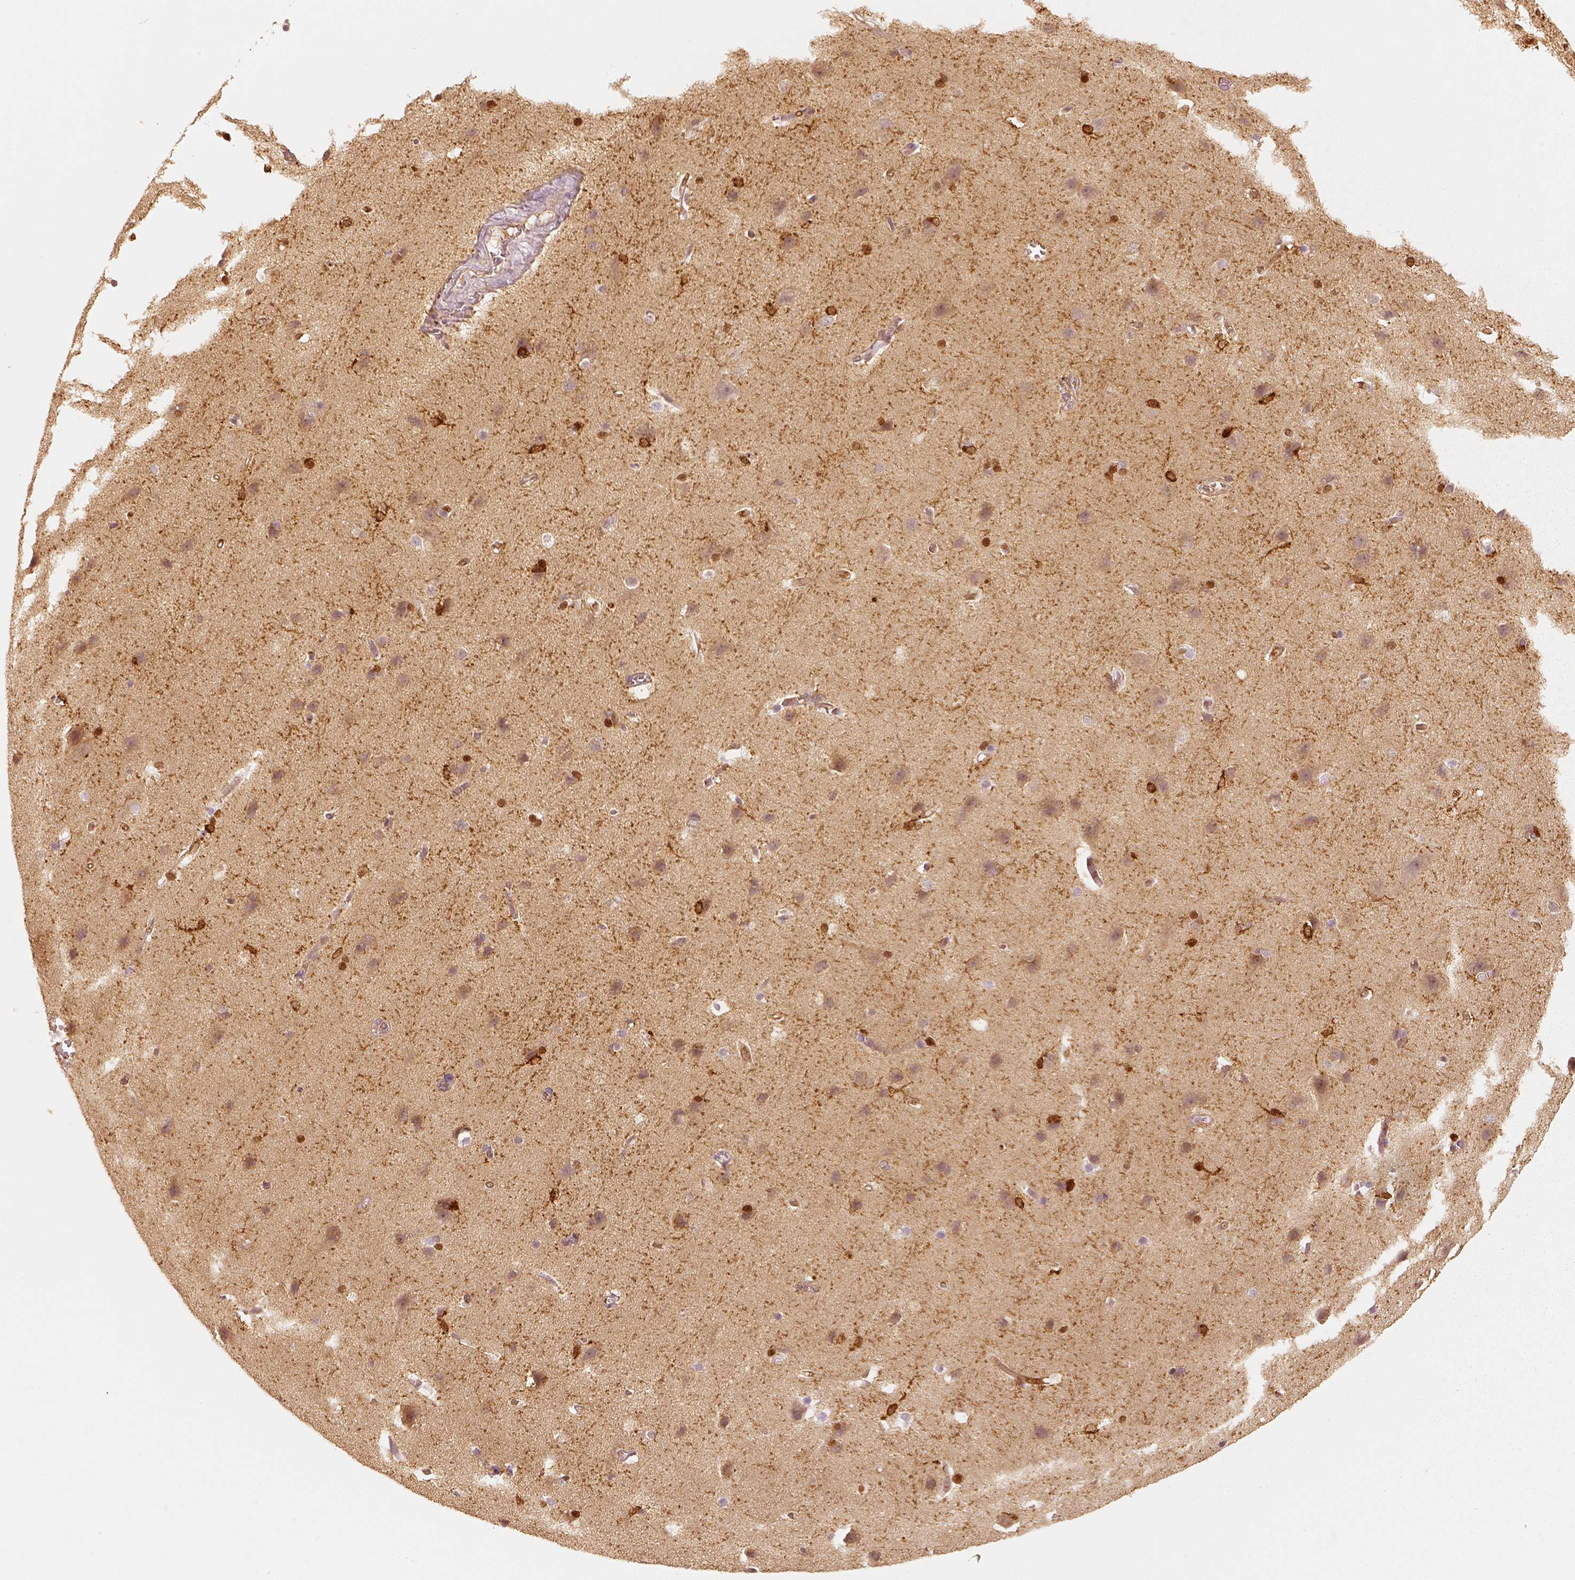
{"staining": {"intensity": "moderate", "quantity": ">75%", "location": "cytoplasmic/membranous"}, "tissue": "cerebral cortex", "cell_type": "Endothelial cells", "image_type": "normal", "snomed": [{"axis": "morphology", "description": "Normal tissue, NOS"}, {"axis": "topography", "description": "Cerebral cortex"}], "caption": "A medium amount of moderate cytoplasmic/membranous positivity is seen in about >75% of endothelial cells in unremarkable cerebral cortex. The staining was performed using DAB (3,3'-diaminobenzidine) to visualize the protein expression in brown, while the nuclei were stained in blue with hematoxylin (Magnification: 20x).", "gene": "FSCN1", "patient": {"sex": "male", "age": 37}}